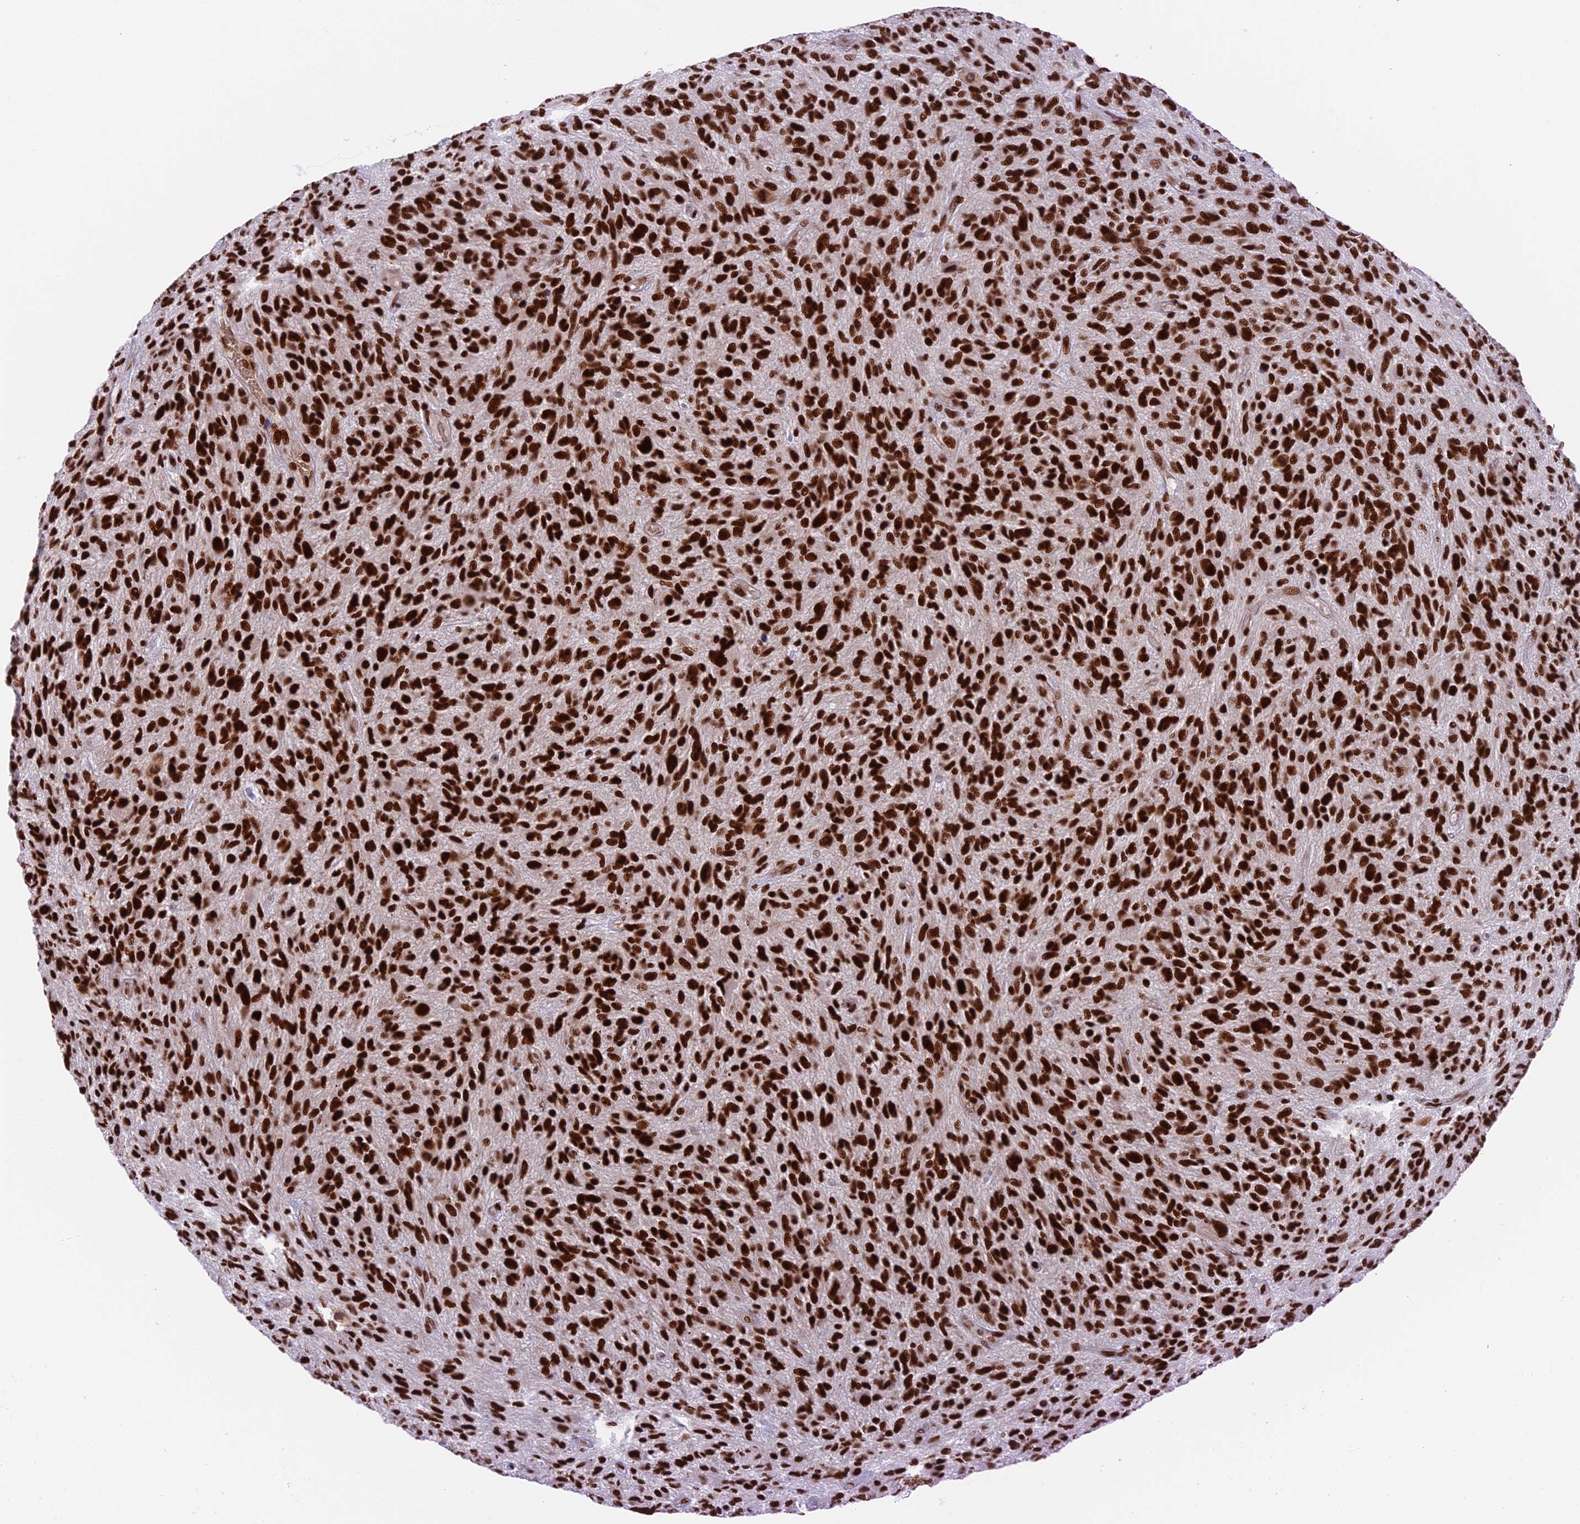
{"staining": {"intensity": "strong", "quantity": ">75%", "location": "nuclear"}, "tissue": "glioma", "cell_type": "Tumor cells", "image_type": "cancer", "snomed": [{"axis": "morphology", "description": "Glioma, malignant, High grade"}, {"axis": "topography", "description": "Brain"}], "caption": "Immunohistochemical staining of glioma displays high levels of strong nuclear protein expression in about >75% of tumor cells.", "gene": "EEF1AKMT3", "patient": {"sex": "male", "age": 47}}